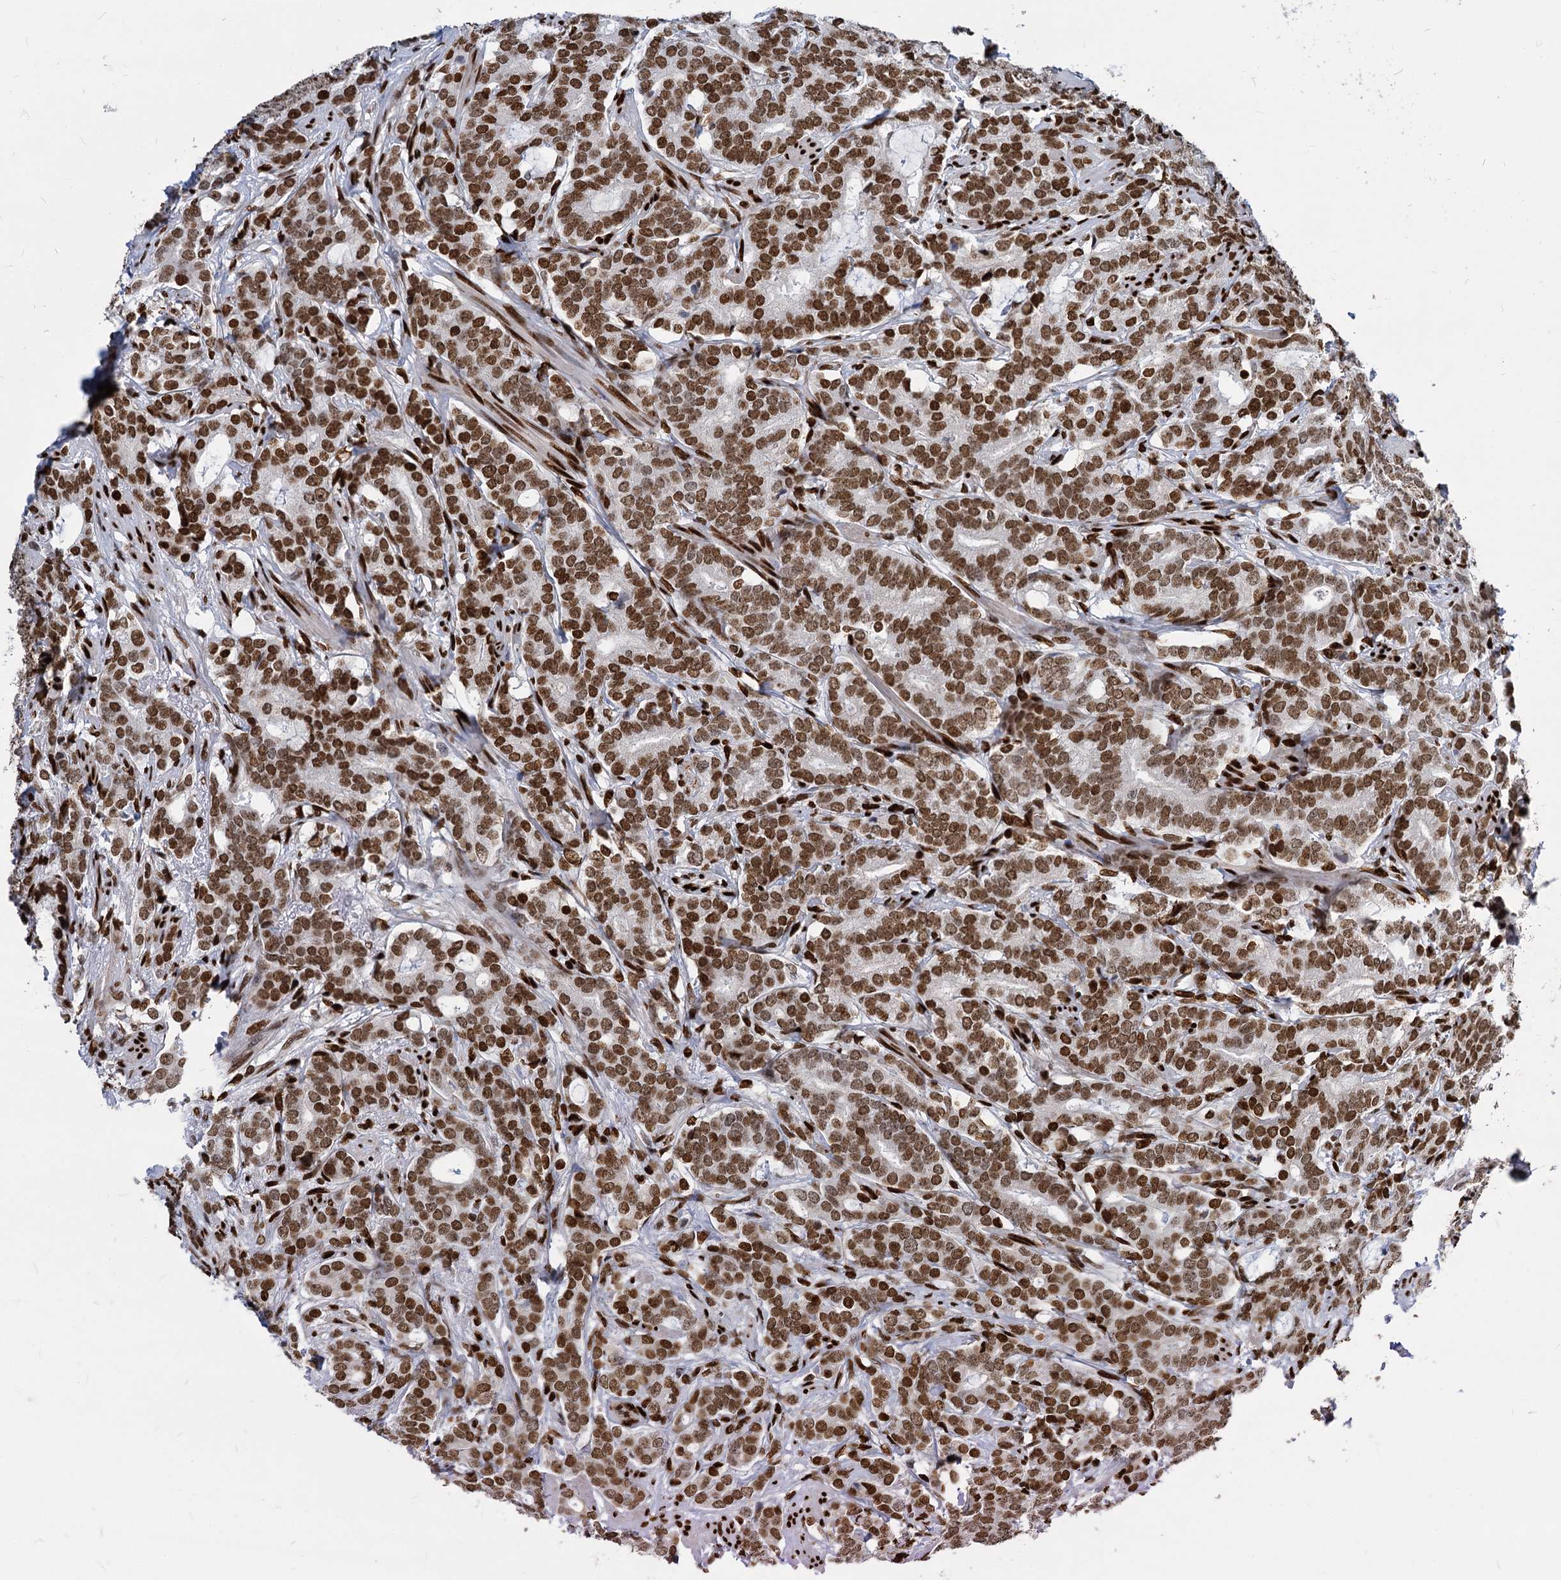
{"staining": {"intensity": "strong", "quantity": ">75%", "location": "nuclear"}, "tissue": "prostate cancer", "cell_type": "Tumor cells", "image_type": "cancer", "snomed": [{"axis": "morphology", "description": "Adenocarcinoma, Low grade"}, {"axis": "topography", "description": "Prostate"}], "caption": "This is an image of IHC staining of adenocarcinoma (low-grade) (prostate), which shows strong positivity in the nuclear of tumor cells.", "gene": "MECP2", "patient": {"sex": "male", "age": 71}}